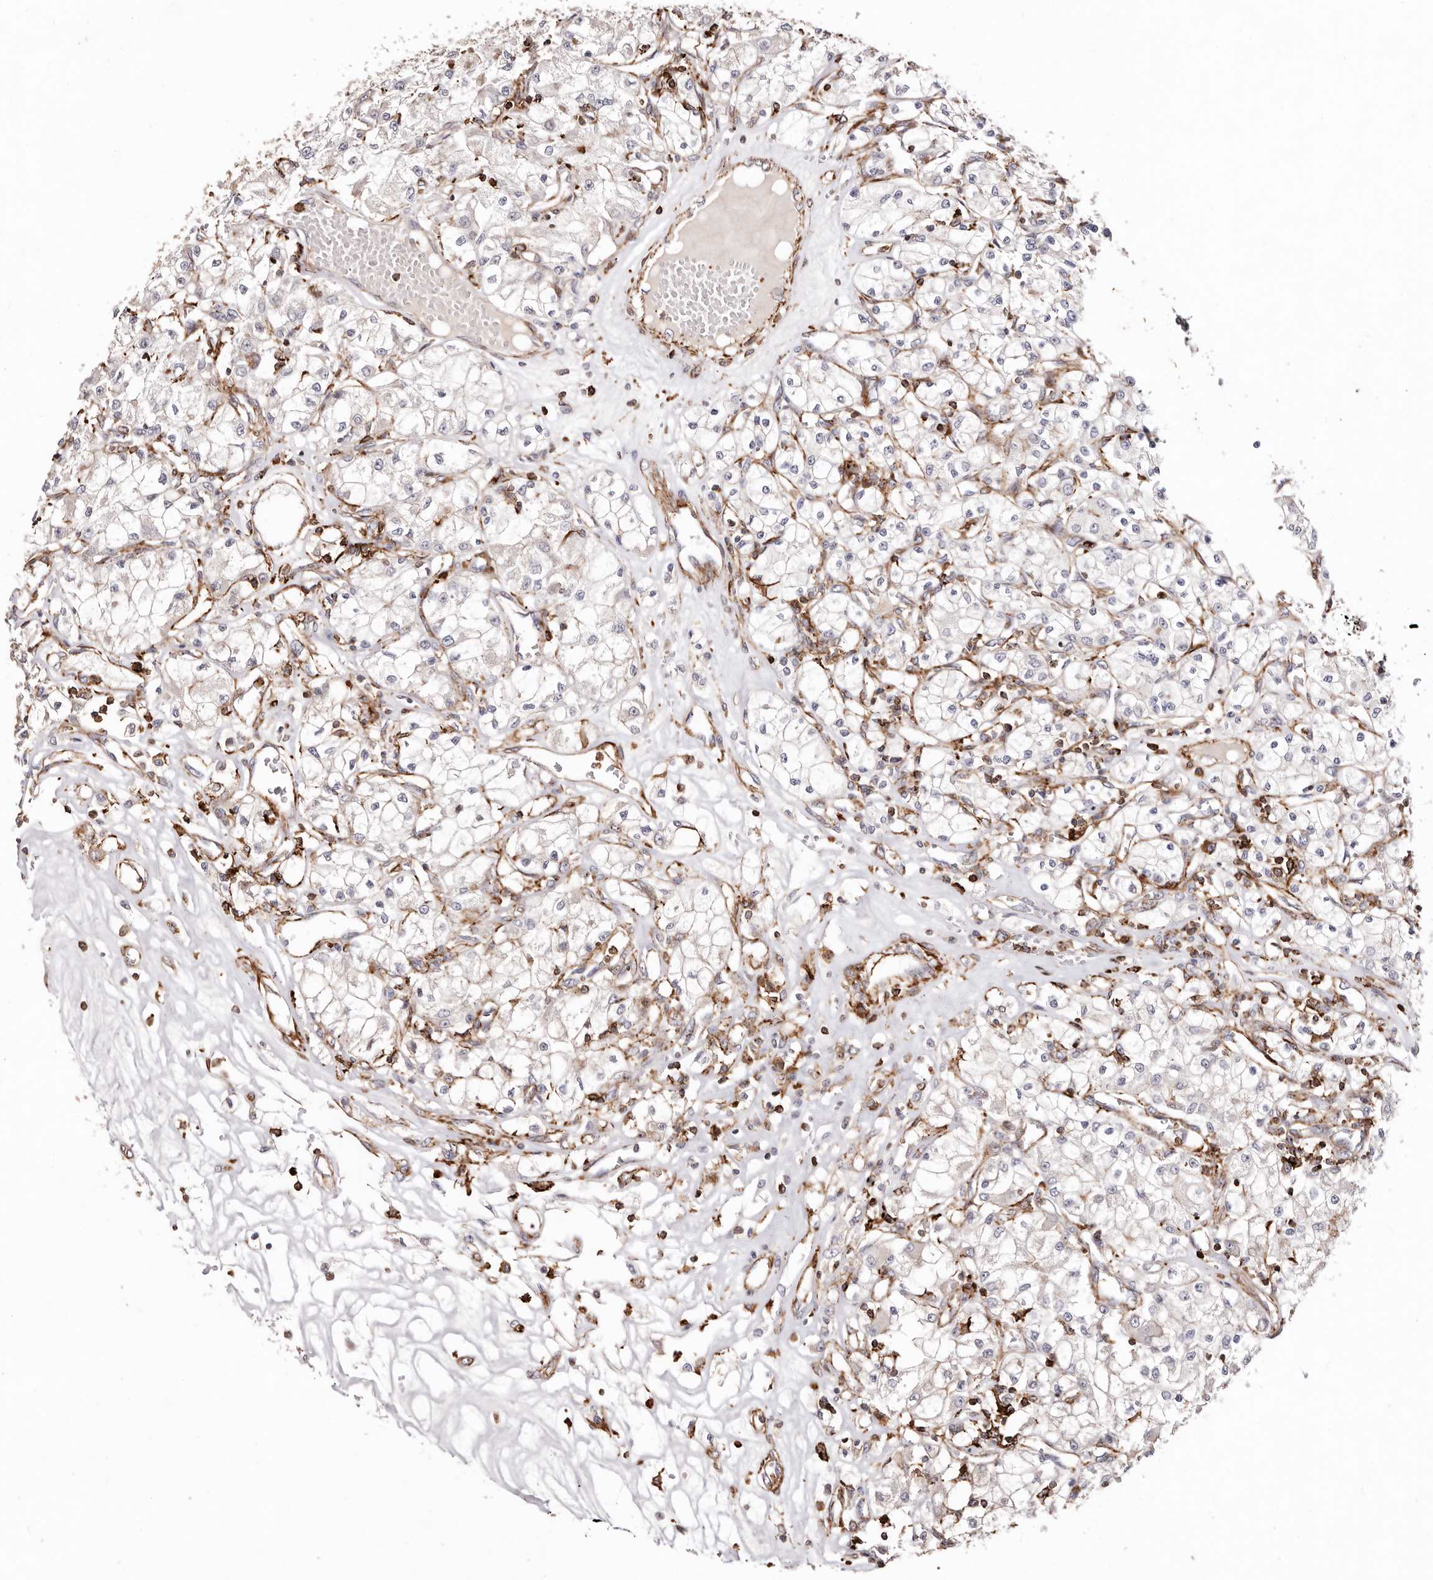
{"staining": {"intensity": "negative", "quantity": "none", "location": "none"}, "tissue": "renal cancer", "cell_type": "Tumor cells", "image_type": "cancer", "snomed": [{"axis": "morphology", "description": "Adenocarcinoma, NOS"}, {"axis": "topography", "description": "Kidney"}], "caption": "IHC of renal cancer (adenocarcinoma) shows no expression in tumor cells.", "gene": "PTPN22", "patient": {"sex": "female", "age": 59}}